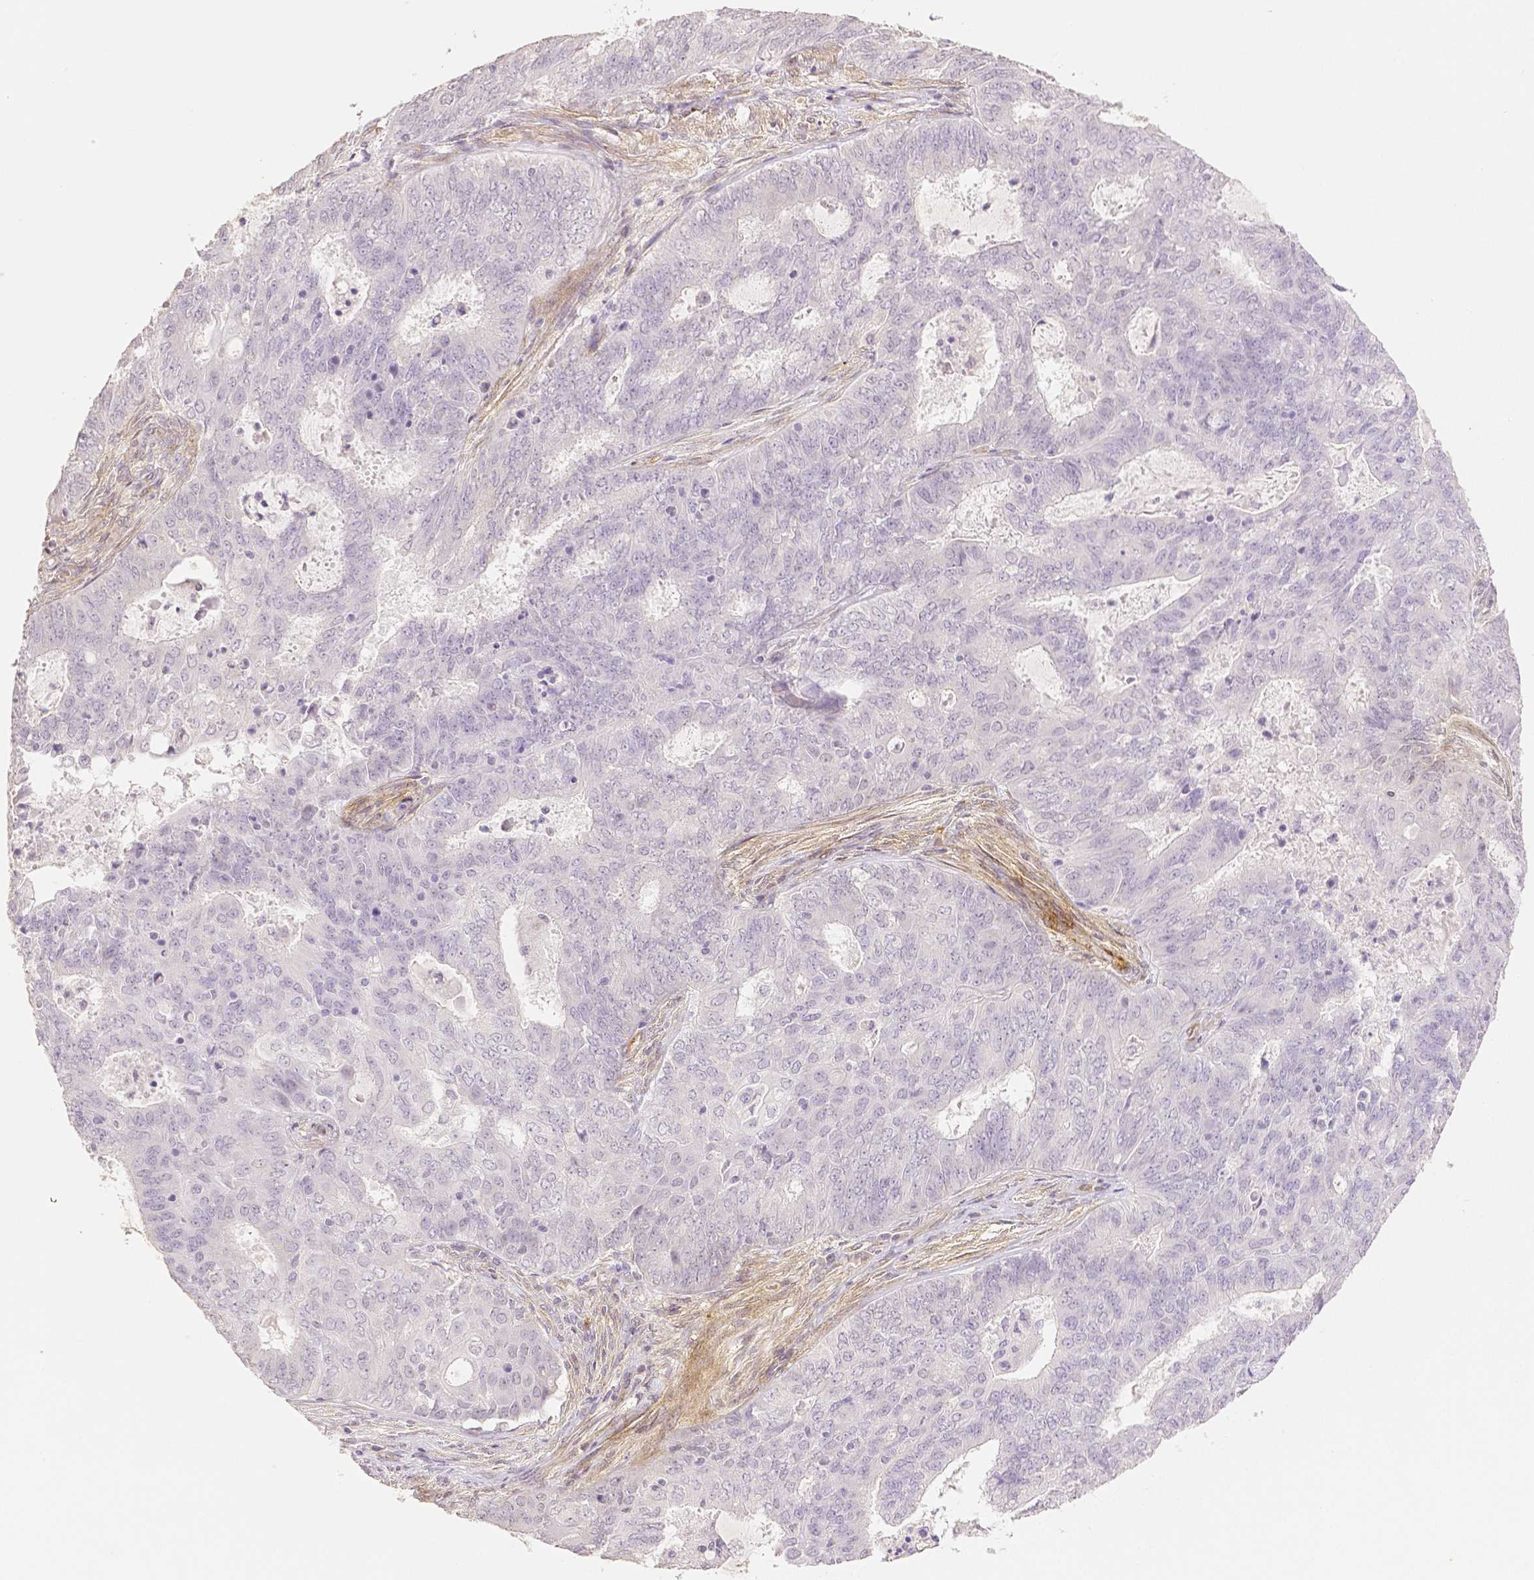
{"staining": {"intensity": "negative", "quantity": "none", "location": "none"}, "tissue": "endometrial cancer", "cell_type": "Tumor cells", "image_type": "cancer", "snomed": [{"axis": "morphology", "description": "Adenocarcinoma, NOS"}, {"axis": "topography", "description": "Endometrium"}], "caption": "The image exhibits no staining of tumor cells in adenocarcinoma (endometrial).", "gene": "THY1", "patient": {"sex": "female", "age": 62}}